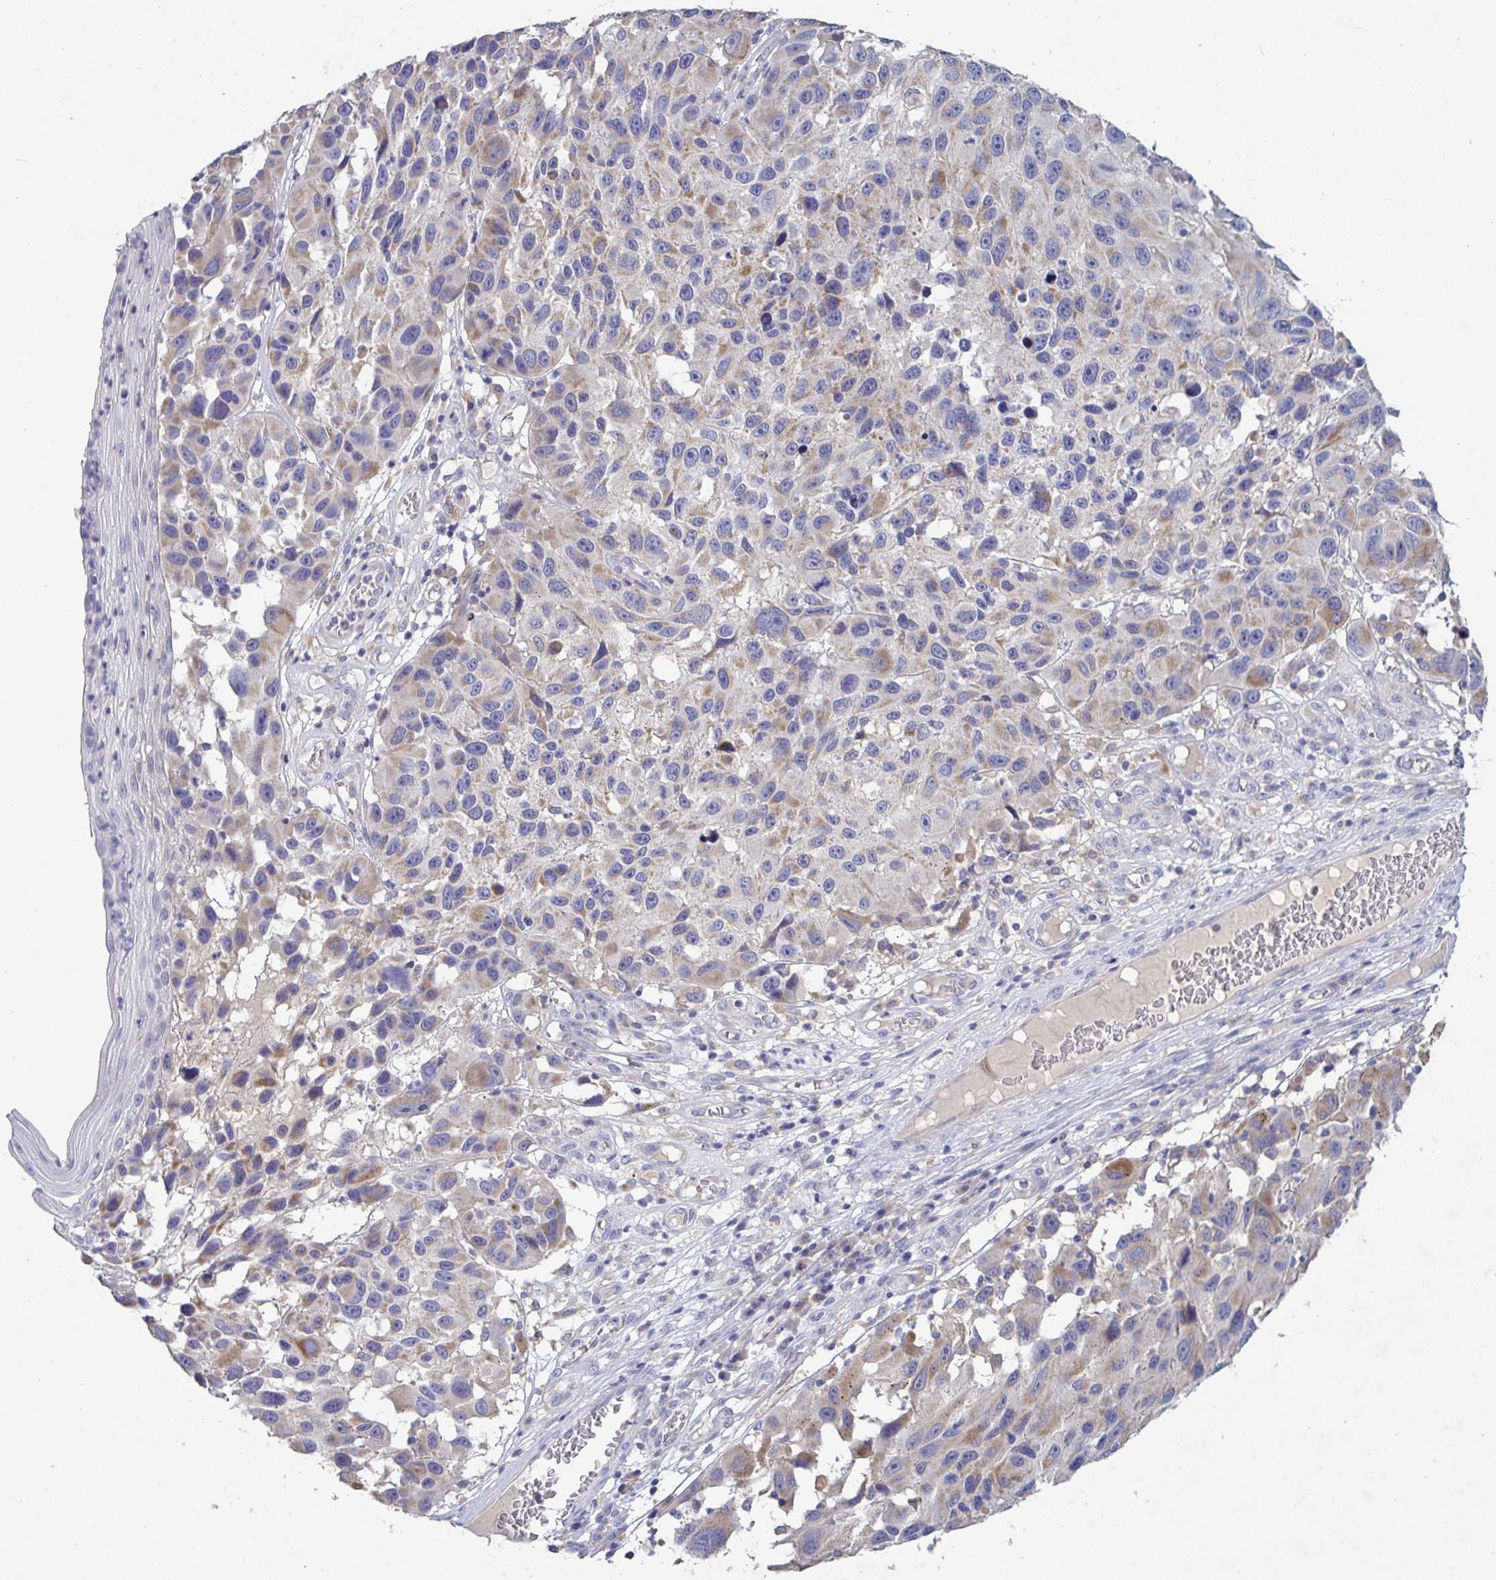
{"staining": {"intensity": "moderate", "quantity": "<25%", "location": "cytoplasmic/membranous"}, "tissue": "melanoma", "cell_type": "Tumor cells", "image_type": "cancer", "snomed": [{"axis": "morphology", "description": "Malignant melanoma, NOS"}, {"axis": "topography", "description": "Skin"}], "caption": "Tumor cells exhibit low levels of moderate cytoplasmic/membranous staining in about <25% of cells in human malignant melanoma.", "gene": "GALNT13", "patient": {"sex": "male", "age": 53}}